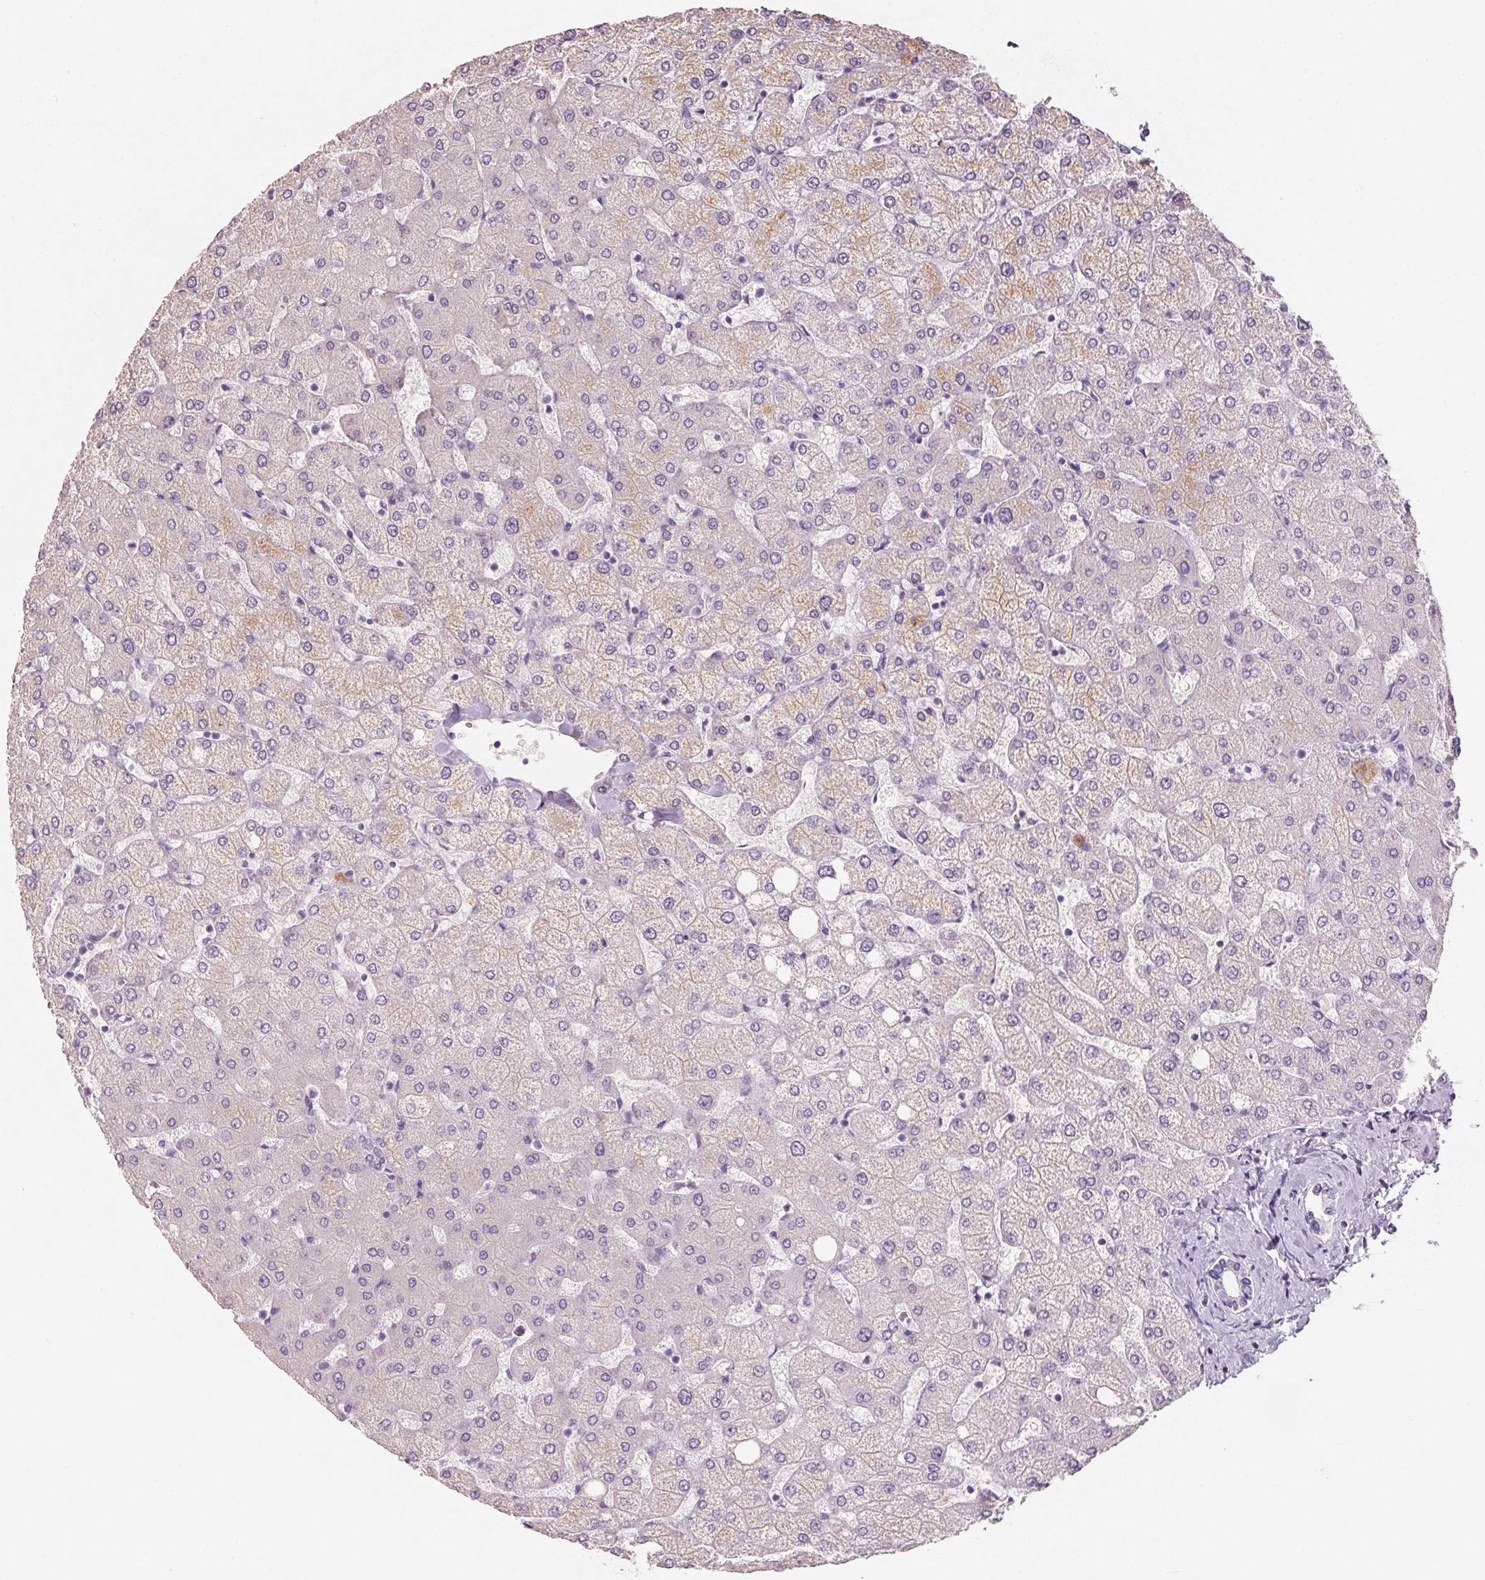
{"staining": {"intensity": "negative", "quantity": "none", "location": "none"}, "tissue": "liver", "cell_type": "Cholangiocytes", "image_type": "normal", "snomed": [{"axis": "morphology", "description": "Normal tissue, NOS"}, {"axis": "topography", "description": "Liver"}], "caption": "IHC image of normal human liver stained for a protein (brown), which demonstrates no positivity in cholangiocytes. Nuclei are stained in blue.", "gene": "HSD17B1", "patient": {"sex": "female", "age": 54}}